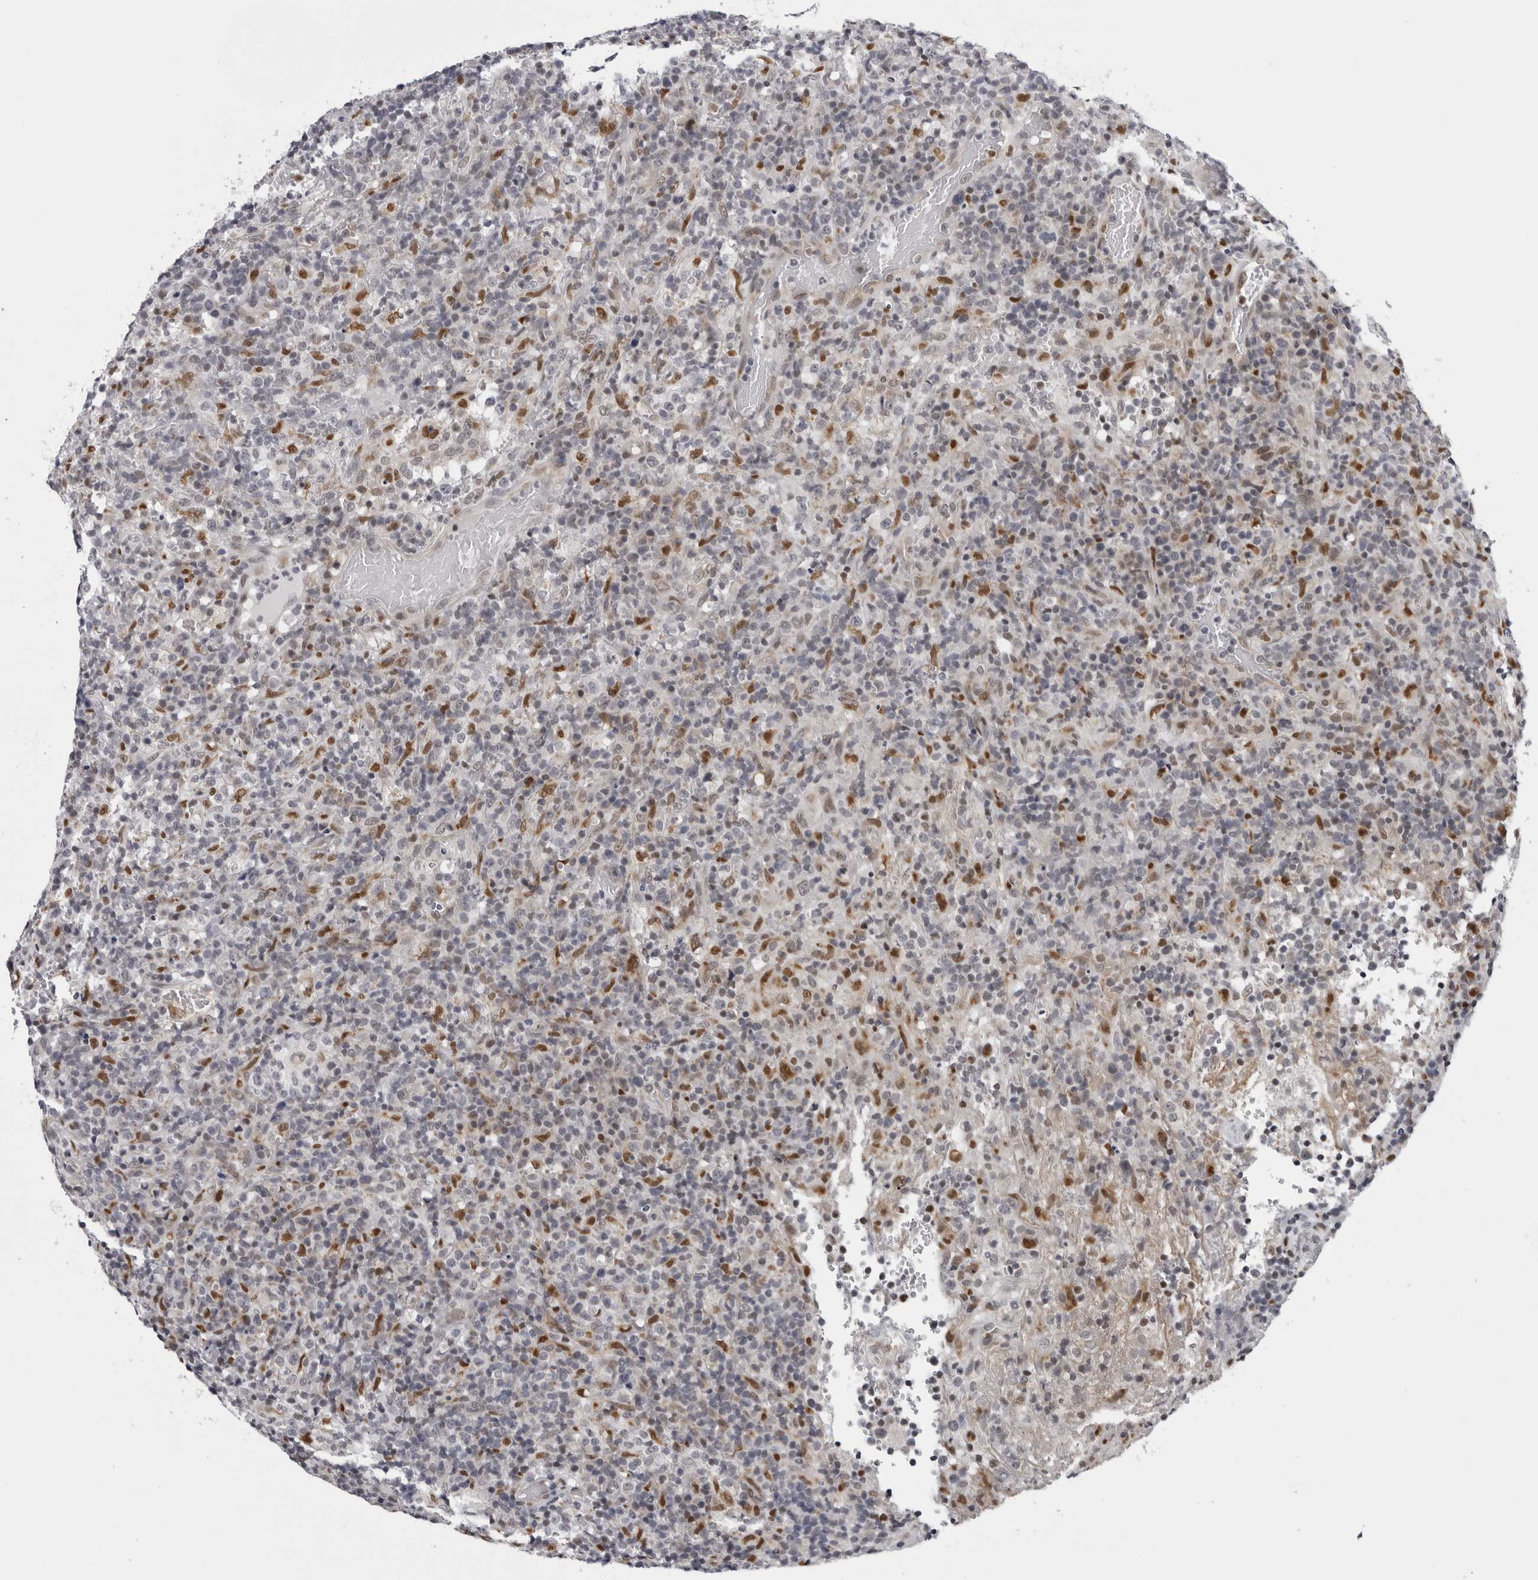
{"staining": {"intensity": "negative", "quantity": "none", "location": "none"}, "tissue": "lymphoma", "cell_type": "Tumor cells", "image_type": "cancer", "snomed": [{"axis": "morphology", "description": "Malignant lymphoma, non-Hodgkin's type, High grade"}, {"axis": "topography", "description": "Lymph node"}], "caption": "The immunohistochemistry (IHC) histopathology image has no significant expression in tumor cells of lymphoma tissue.", "gene": "CPT2", "patient": {"sex": "female", "age": 76}}